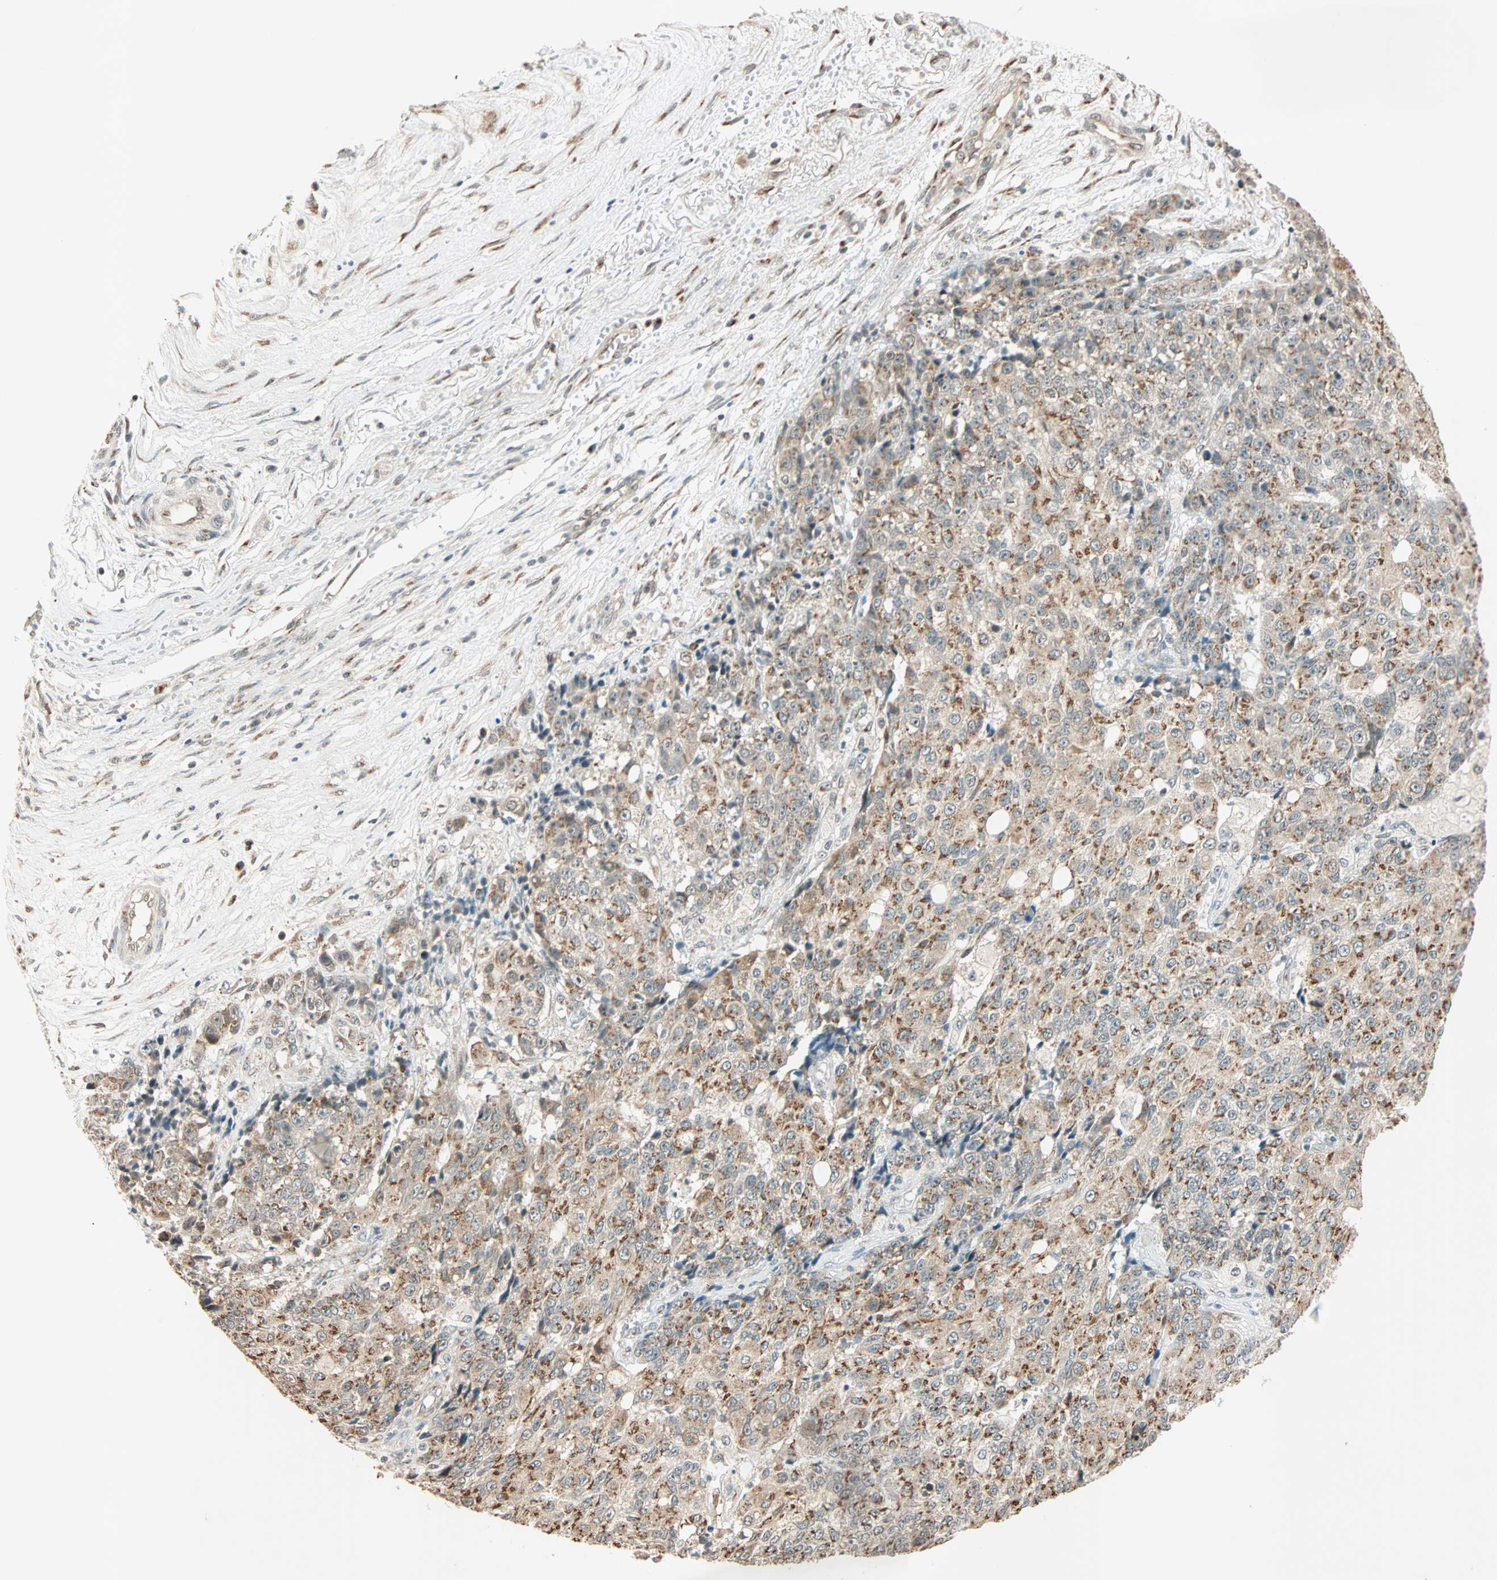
{"staining": {"intensity": "moderate", "quantity": "25%-75%", "location": "cytoplasmic/membranous"}, "tissue": "ovarian cancer", "cell_type": "Tumor cells", "image_type": "cancer", "snomed": [{"axis": "morphology", "description": "Carcinoma, endometroid"}, {"axis": "topography", "description": "Ovary"}], "caption": "About 25%-75% of tumor cells in human ovarian cancer (endometroid carcinoma) exhibit moderate cytoplasmic/membranous protein staining as visualized by brown immunohistochemical staining.", "gene": "PRDM2", "patient": {"sex": "female", "age": 42}}